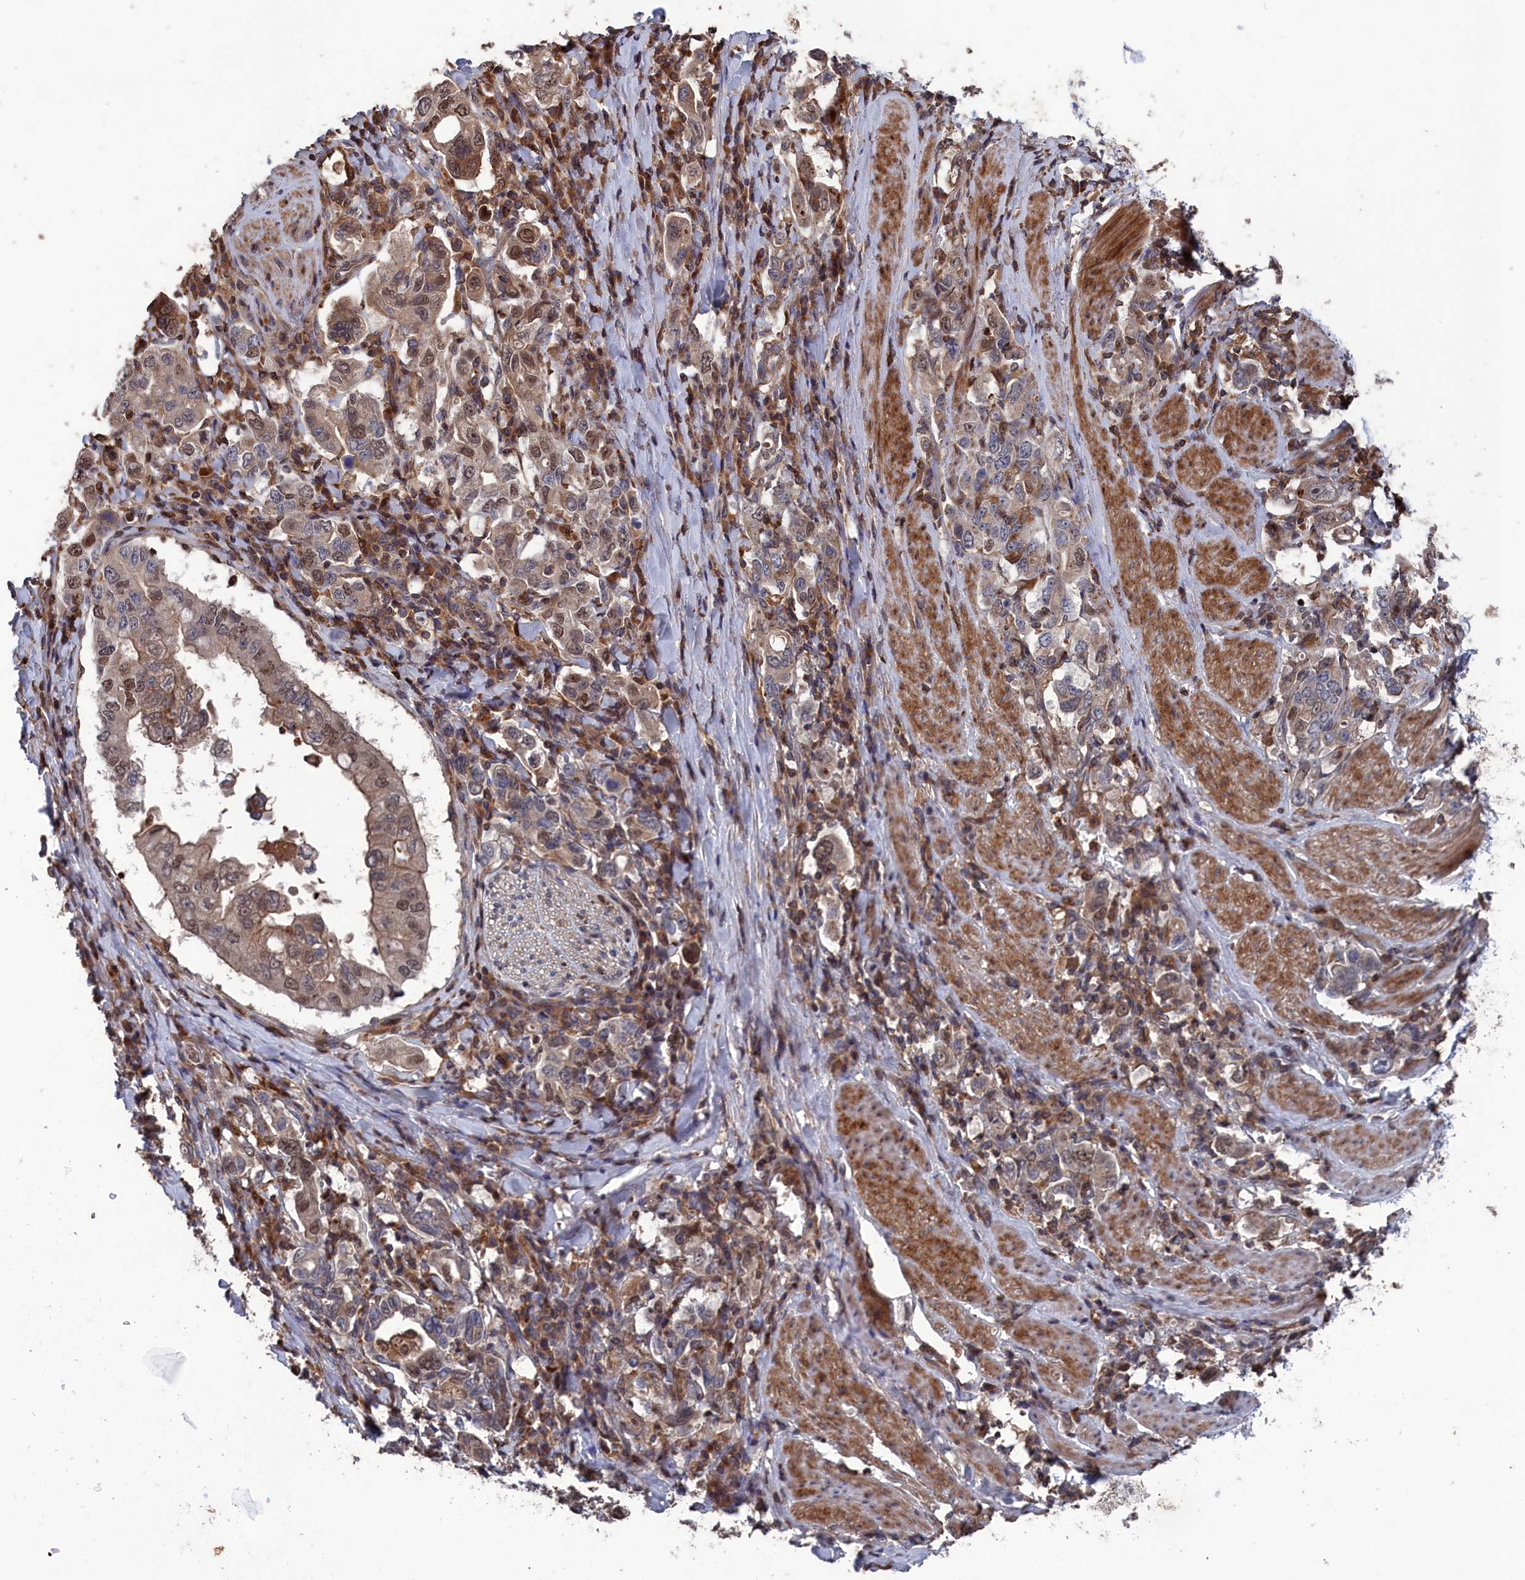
{"staining": {"intensity": "moderate", "quantity": "25%-75%", "location": "cytoplasmic/membranous,nuclear"}, "tissue": "stomach cancer", "cell_type": "Tumor cells", "image_type": "cancer", "snomed": [{"axis": "morphology", "description": "Adenocarcinoma, NOS"}, {"axis": "topography", "description": "Stomach, upper"}], "caption": "IHC staining of stomach adenocarcinoma, which demonstrates medium levels of moderate cytoplasmic/membranous and nuclear expression in approximately 25%-75% of tumor cells indicating moderate cytoplasmic/membranous and nuclear protein staining. The staining was performed using DAB (3,3'-diaminobenzidine) (brown) for protein detection and nuclei were counterstained in hematoxylin (blue).", "gene": "PLA2G15", "patient": {"sex": "male", "age": 62}}